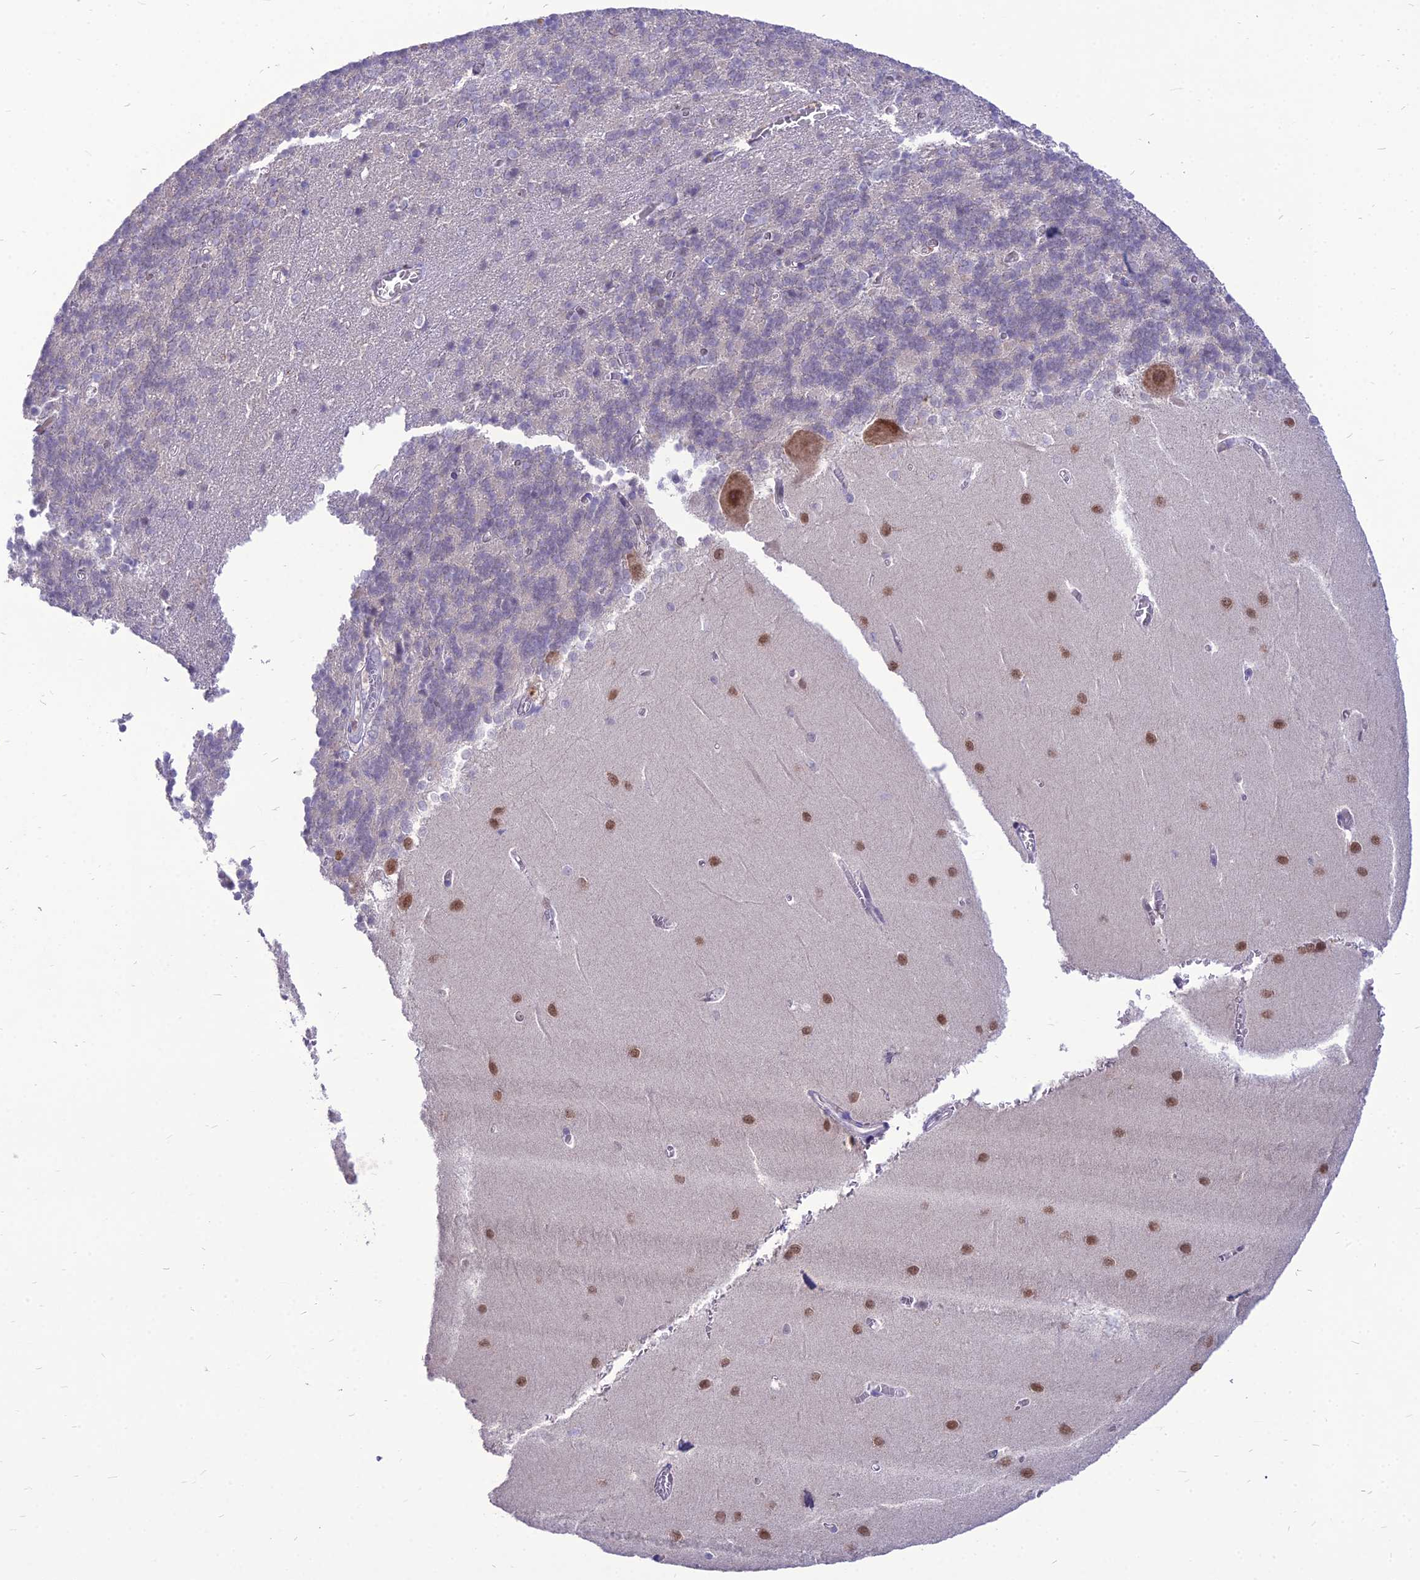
{"staining": {"intensity": "negative", "quantity": "none", "location": "none"}, "tissue": "cerebellum", "cell_type": "Cells in granular layer", "image_type": "normal", "snomed": [{"axis": "morphology", "description": "Normal tissue, NOS"}, {"axis": "topography", "description": "Cerebellum"}], "caption": "Unremarkable cerebellum was stained to show a protein in brown. There is no significant expression in cells in granular layer. (DAB immunohistochemistry, high magnification).", "gene": "NOVA2", "patient": {"sex": "male", "age": 37}}